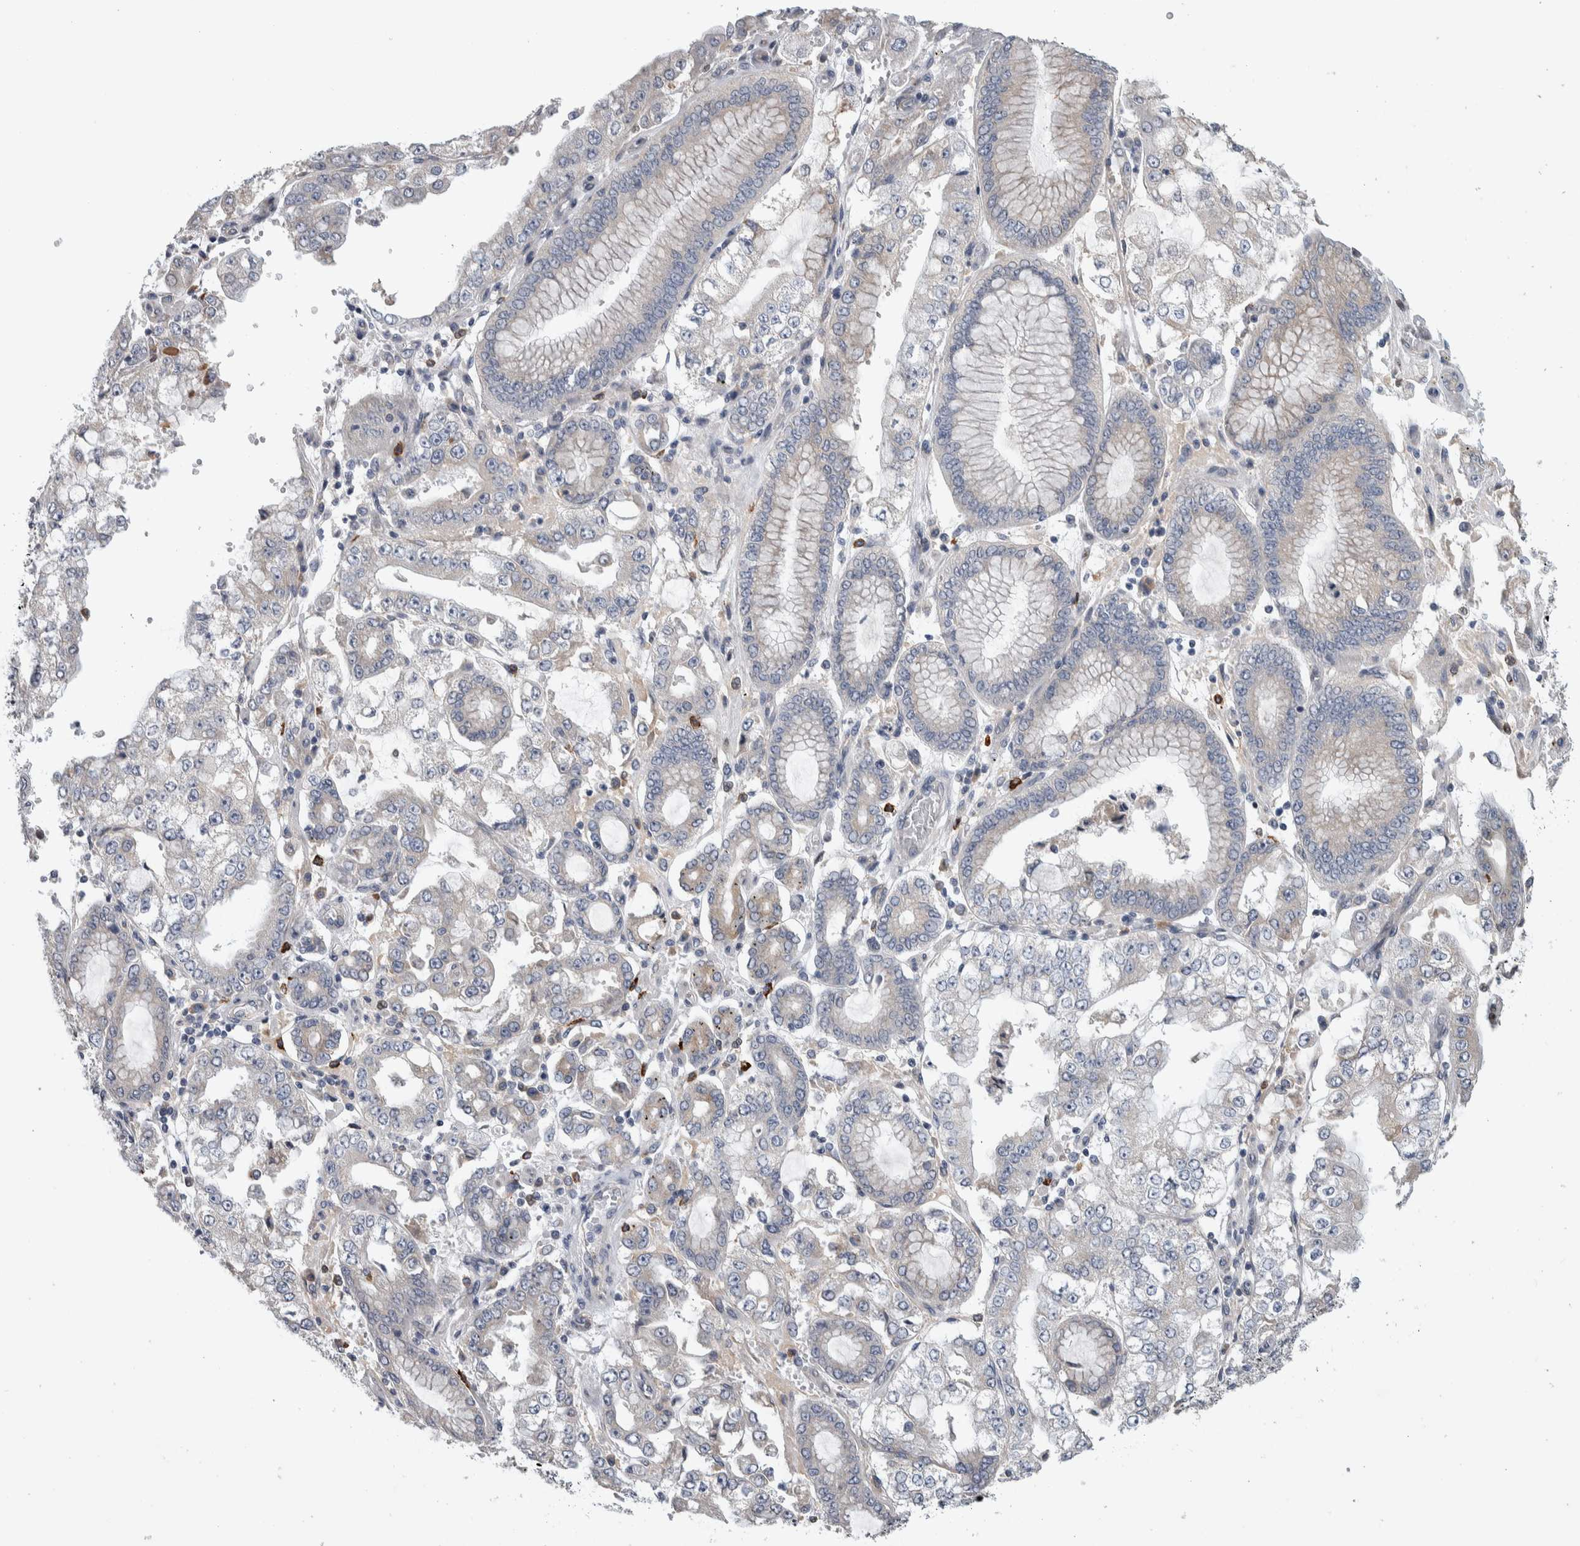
{"staining": {"intensity": "negative", "quantity": "none", "location": "none"}, "tissue": "stomach cancer", "cell_type": "Tumor cells", "image_type": "cancer", "snomed": [{"axis": "morphology", "description": "Adenocarcinoma, NOS"}, {"axis": "topography", "description": "Stomach"}], "caption": "The histopathology image reveals no staining of tumor cells in stomach adenocarcinoma.", "gene": "IBTK", "patient": {"sex": "male", "age": 76}}